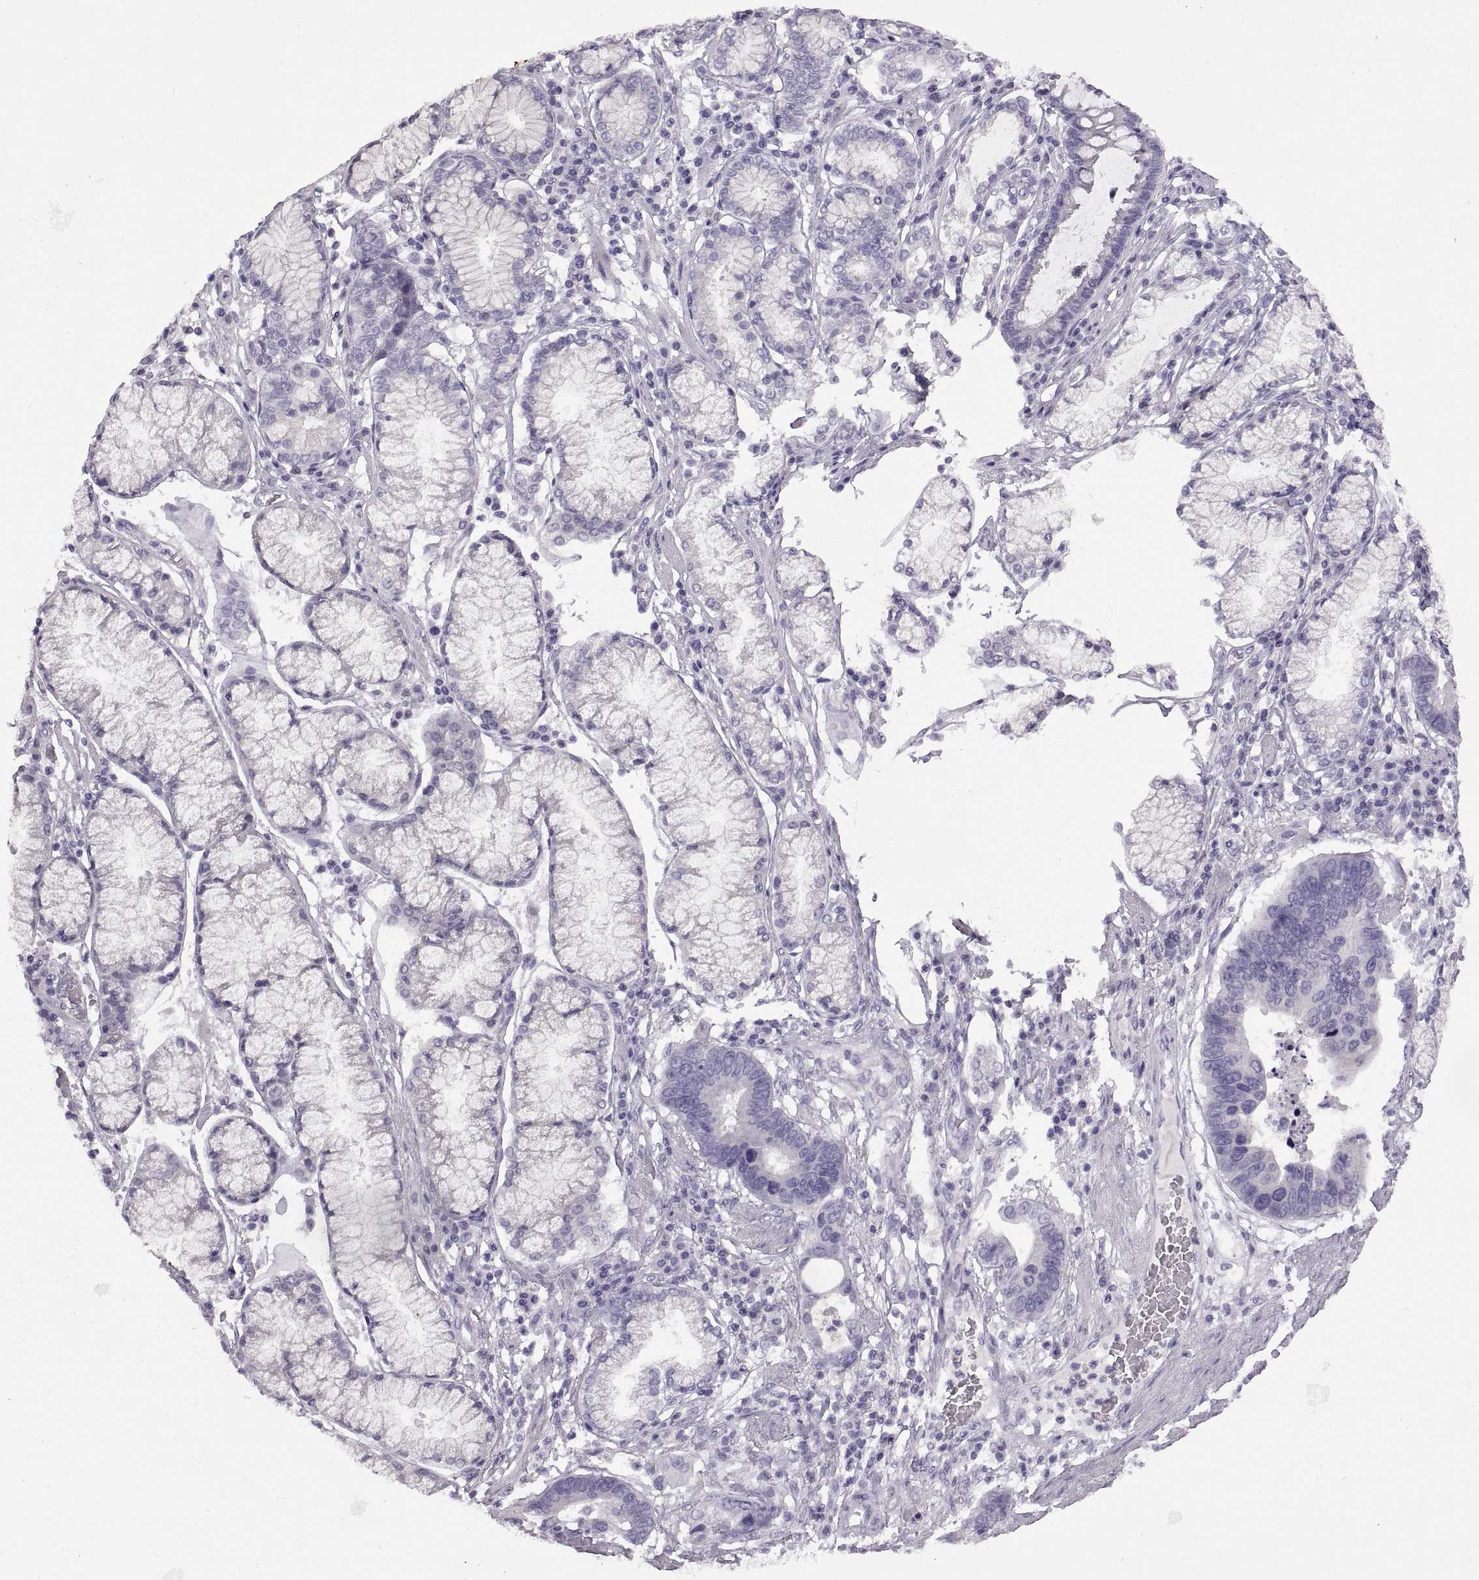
{"staining": {"intensity": "negative", "quantity": "none", "location": "none"}, "tissue": "stomach cancer", "cell_type": "Tumor cells", "image_type": "cancer", "snomed": [{"axis": "morphology", "description": "Adenocarcinoma, NOS"}, {"axis": "topography", "description": "Stomach"}], "caption": "The immunohistochemistry (IHC) histopathology image has no significant positivity in tumor cells of stomach cancer (adenocarcinoma) tissue.", "gene": "RDM1", "patient": {"sex": "male", "age": 84}}